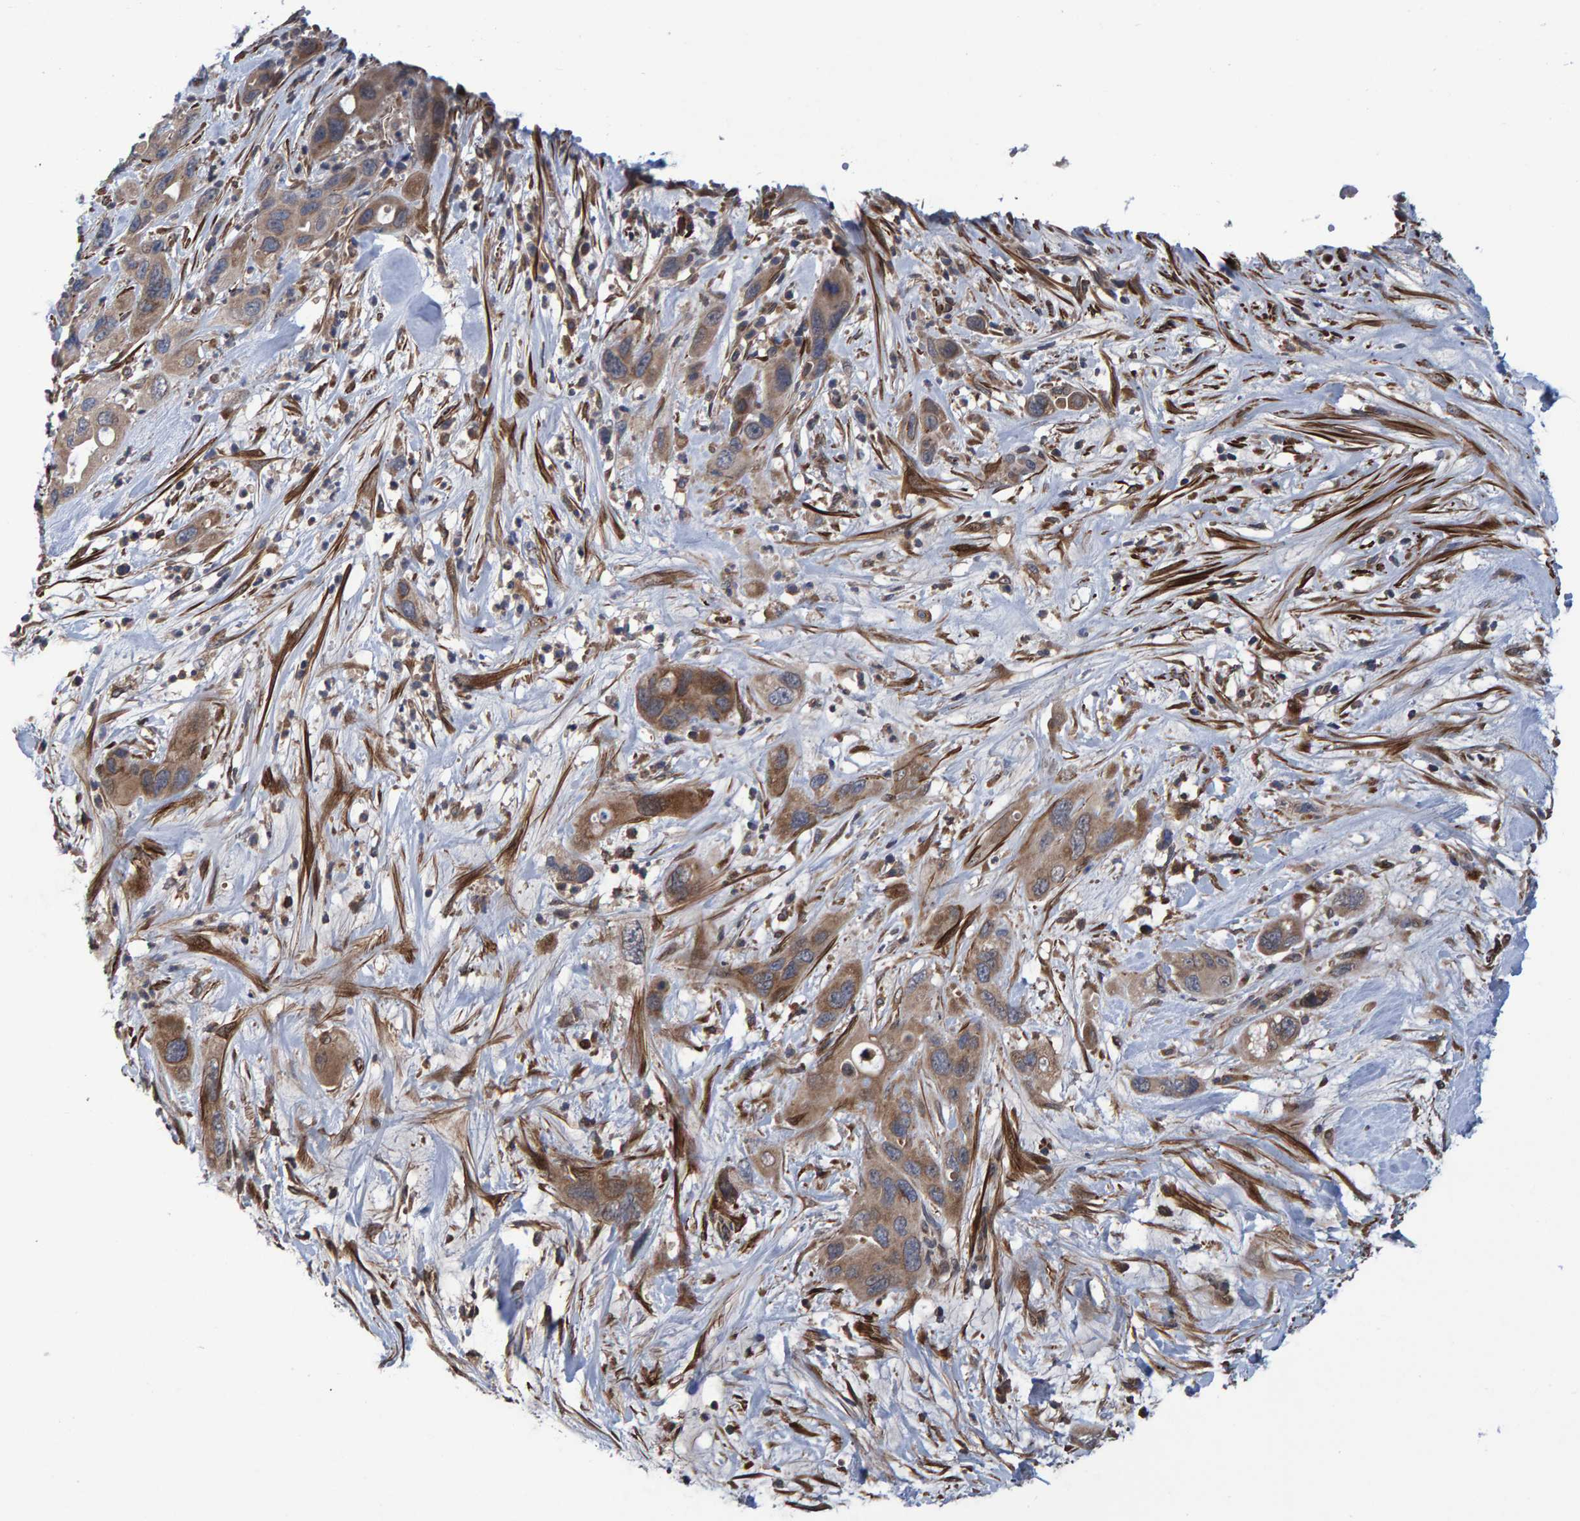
{"staining": {"intensity": "moderate", "quantity": "25%-75%", "location": "cytoplasmic/membranous"}, "tissue": "pancreatic cancer", "cell_type": "Tumor cells", "image_type": "cancer", "snomed": [{"axis": "morphology", "description": "Adenocarcinoma, NOS"}, {"axis": "topography", "description": "Pancreas"}], "caption": "Immunohistochemistry image of neoplastic tissue: adenocarcinoma (pancreatic) stained using IHC exhibits medium levels of moderate protein expression localized specifically in the cytoplasmic/membranous of tumor cells, appearing as a cytoplasmic/membranous brown color.", "gene": "ATP6V1H", "patient": {"sex": "female", "age": 71}}